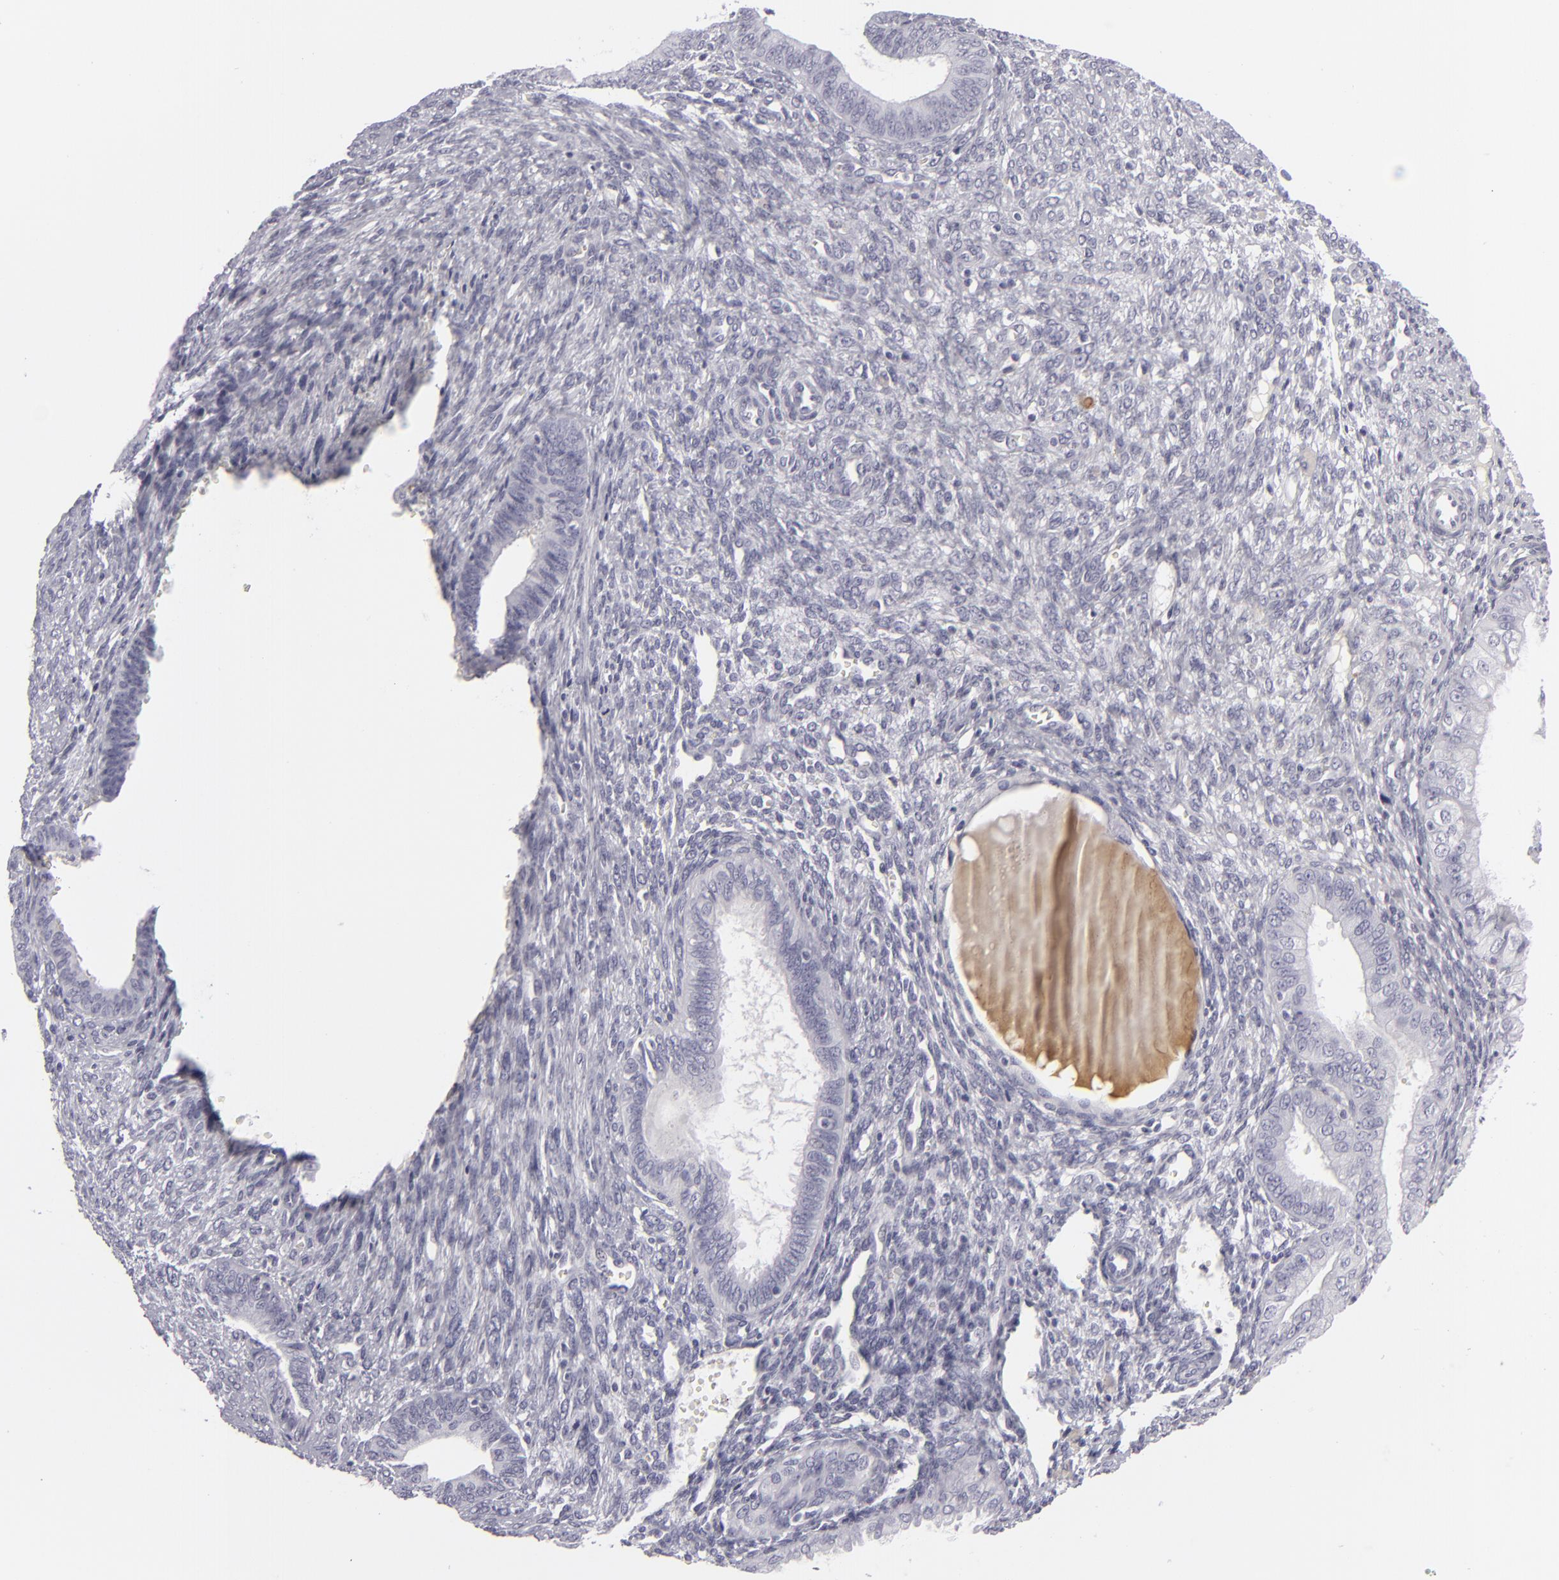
{"staining": {"intensity": "negative", "quantity": "none", "location": "none"}, "tissue": "endometrial cancer", "cell_type": "Tumor cells", "image_type": "cancer", "snomed": [{"axis": "morphology", "description": "Adenocarcinoma, NOS"}, {"axis": "topography", "description": "Endometrium"}], "caption": "Immunohistochemical staining of endometrial adenocarcinoma demonstrates no significant staining in tumor cells.", "gene": "C9", "patient": {"sex": "female", "age": 76}}